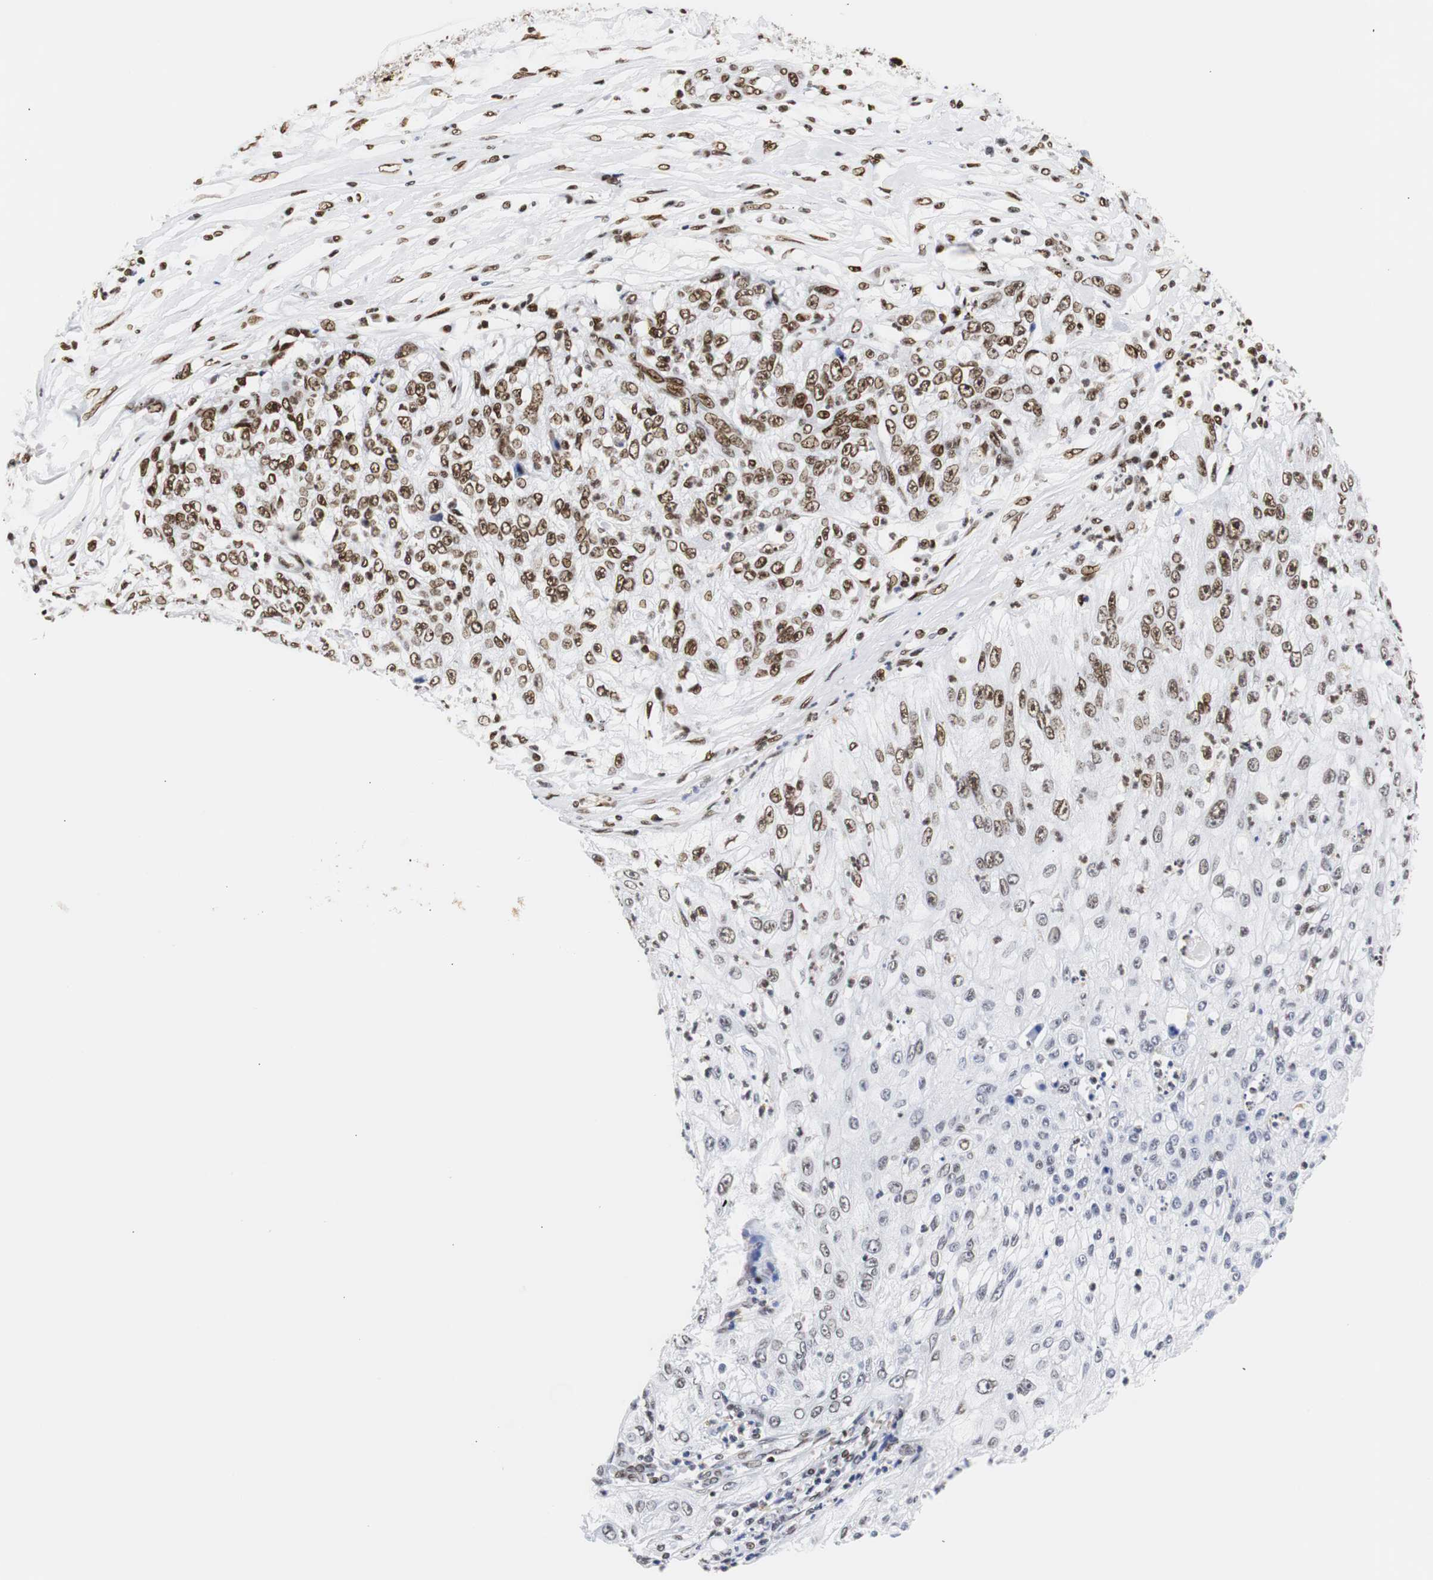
{"staining": {"intensity": "weak", "quantity": "<25%", "location": "nuclear"}, "tissue": "lung cancer", "cell_type": "Tumor cells", "image_type": "cancer", "snomed": [{"axis": "morphology", "description": "Inflammation, NOS"}, {"axis": "morphology", "description": "Squamous cell carcinoma, NOS"}, {"axis": "topography", "description": "Lymph node"}, {"axis": "topography", "description": "Soft tissue"}, {"axis": "topography", "description": "Lung"}], "caption": "High power microscopy image of an immunohistochemistry image of squamous cell carcinoma (lung), revealing no significant positivity in tumor cells.", "gene": "HNRNPH2", "patient": {"sex": "male", "age": 66}}